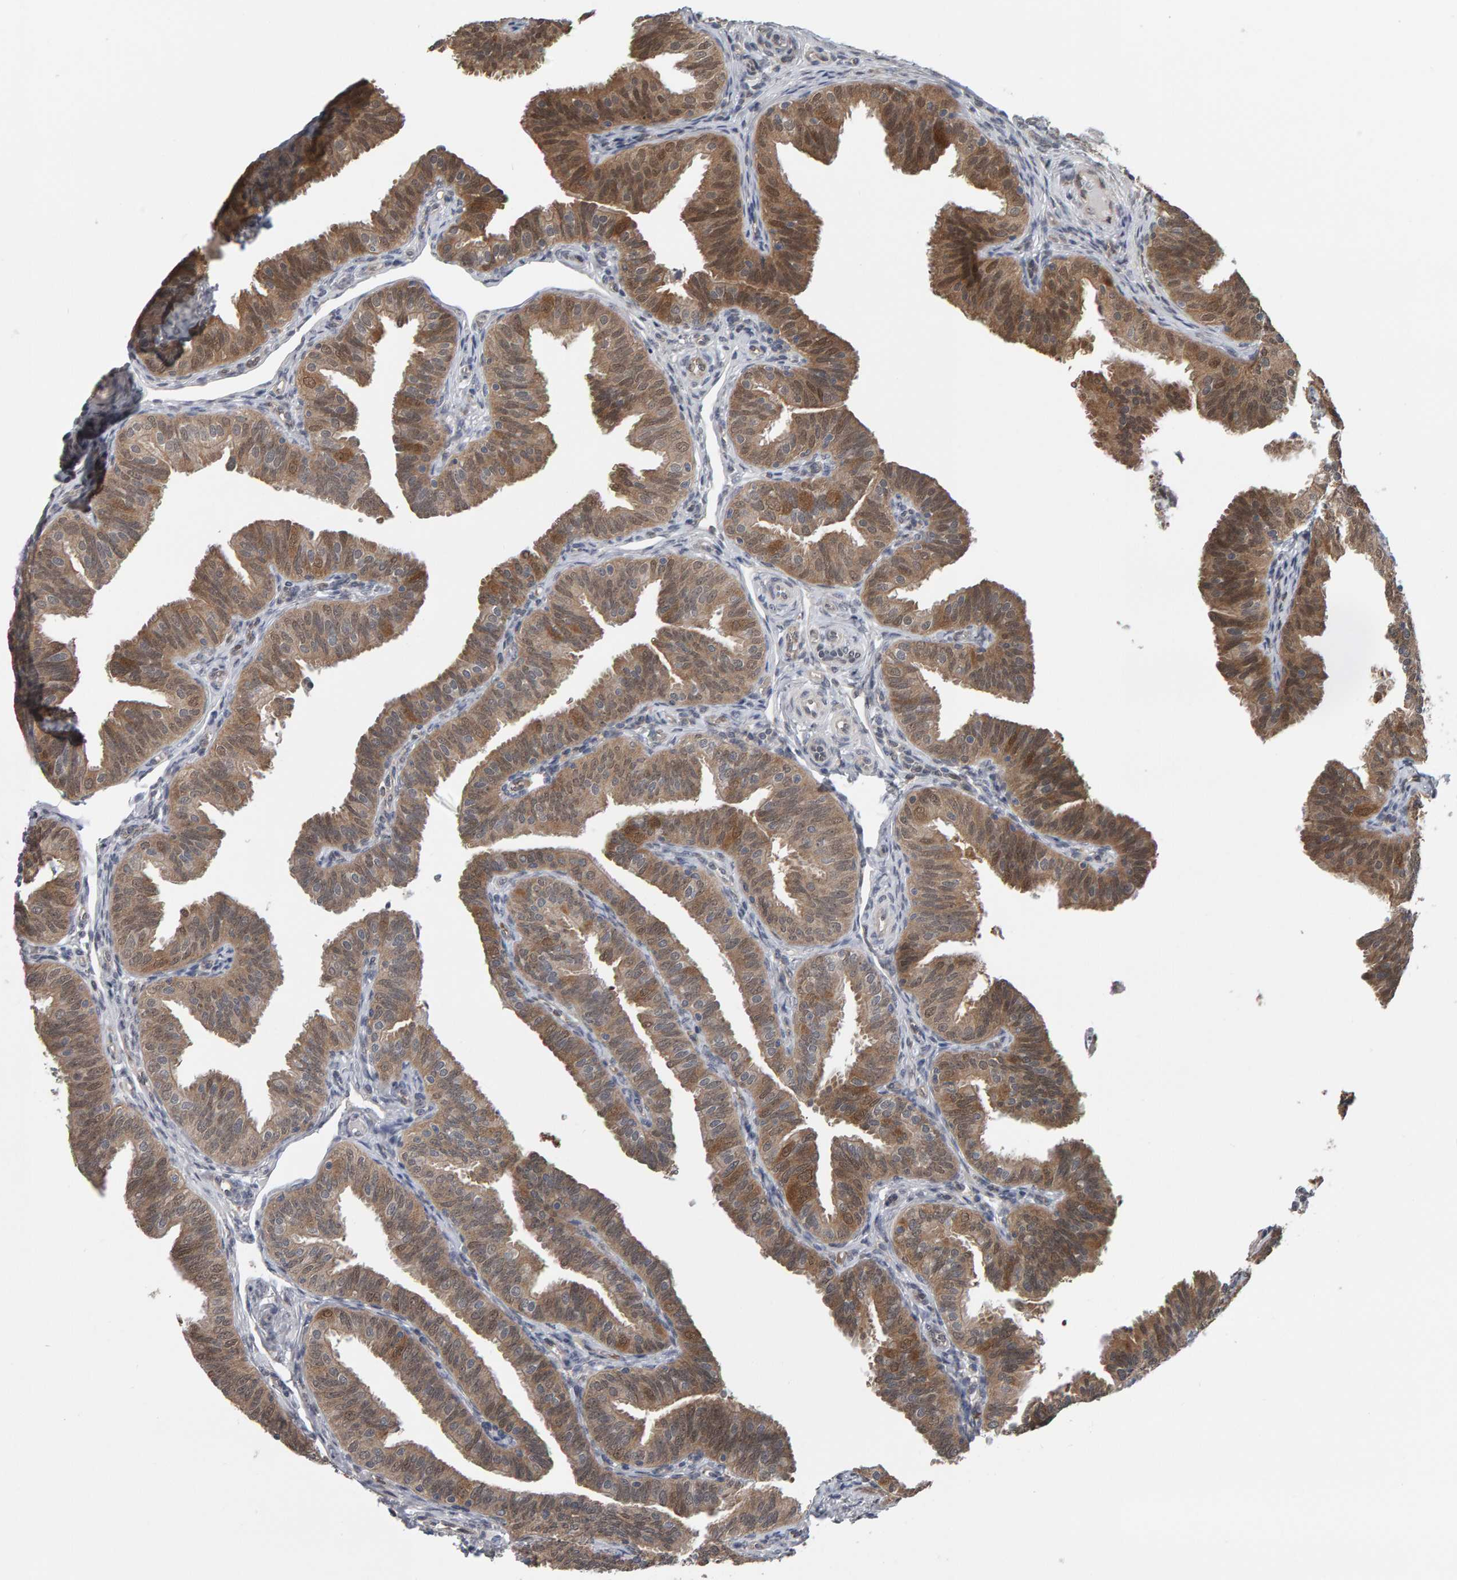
{"staining": {"intensity": "moderate", "quantity": "25%-75%", "location": "cytoplasmic/membranous,nuclear"}, "tissue": "fallopian tube", "cell_type": "Glandular cells", "image_type": "normal", "snomed": [{"axis": "morphology", "description": "Normal tissue, NOS"}, {"axis": "topography", "description": "Fallopian tube"}], "caption": "This photomicrograph reveals IHC staining of unremarkable fallopian tube, with medium moderate cytoplasmic/membranous,nuclear staining in about 25%-75% of glandular cells.", "gene": "COASY", "patient": {"sex": "female", "age": 35}}